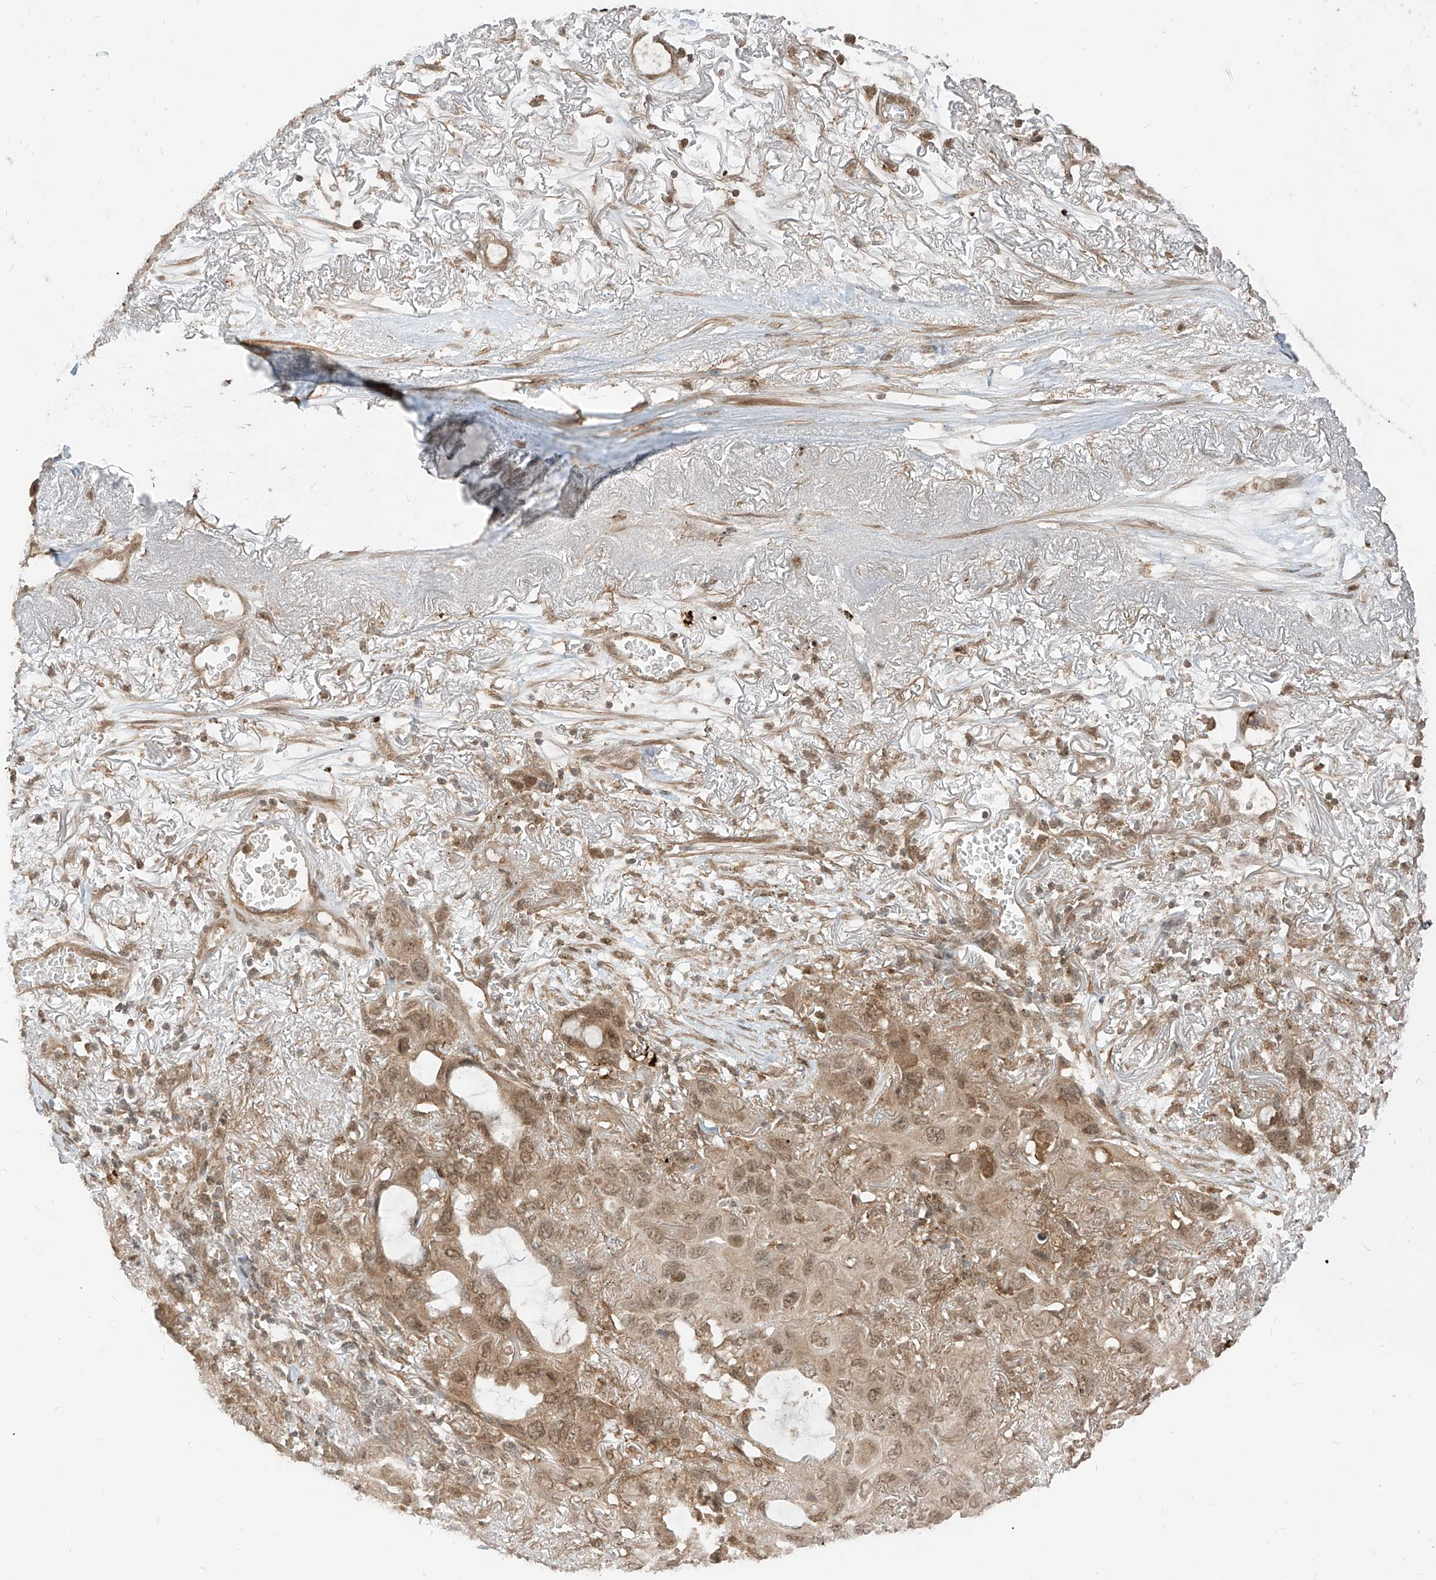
{"staining": {"intensity": "moderate", "quantity": ">75%", "location": "cytoplasmic/membranous,nuclear"}, "tissue": "lung cancer", "cell_type": "Tumor cells", "image_type": "cancer", "snomed": [{"axis": "morphology", "description": "Squamous cell carcinoma, NOS"}, {"axis": "topography", "description": "Lung"}], "caption": "DAB (3,3'-diaminobenzidine) immunohistochemical staining of lung cancer reveals moderate cytoplasmic/membranous and nuclear protein staining in approximately >75% of tumor cells. (DAB IHC with brightfield microscopy, high magnification).", "gene": "LCOR", "patient": {"sex": "female", "age": 73}}